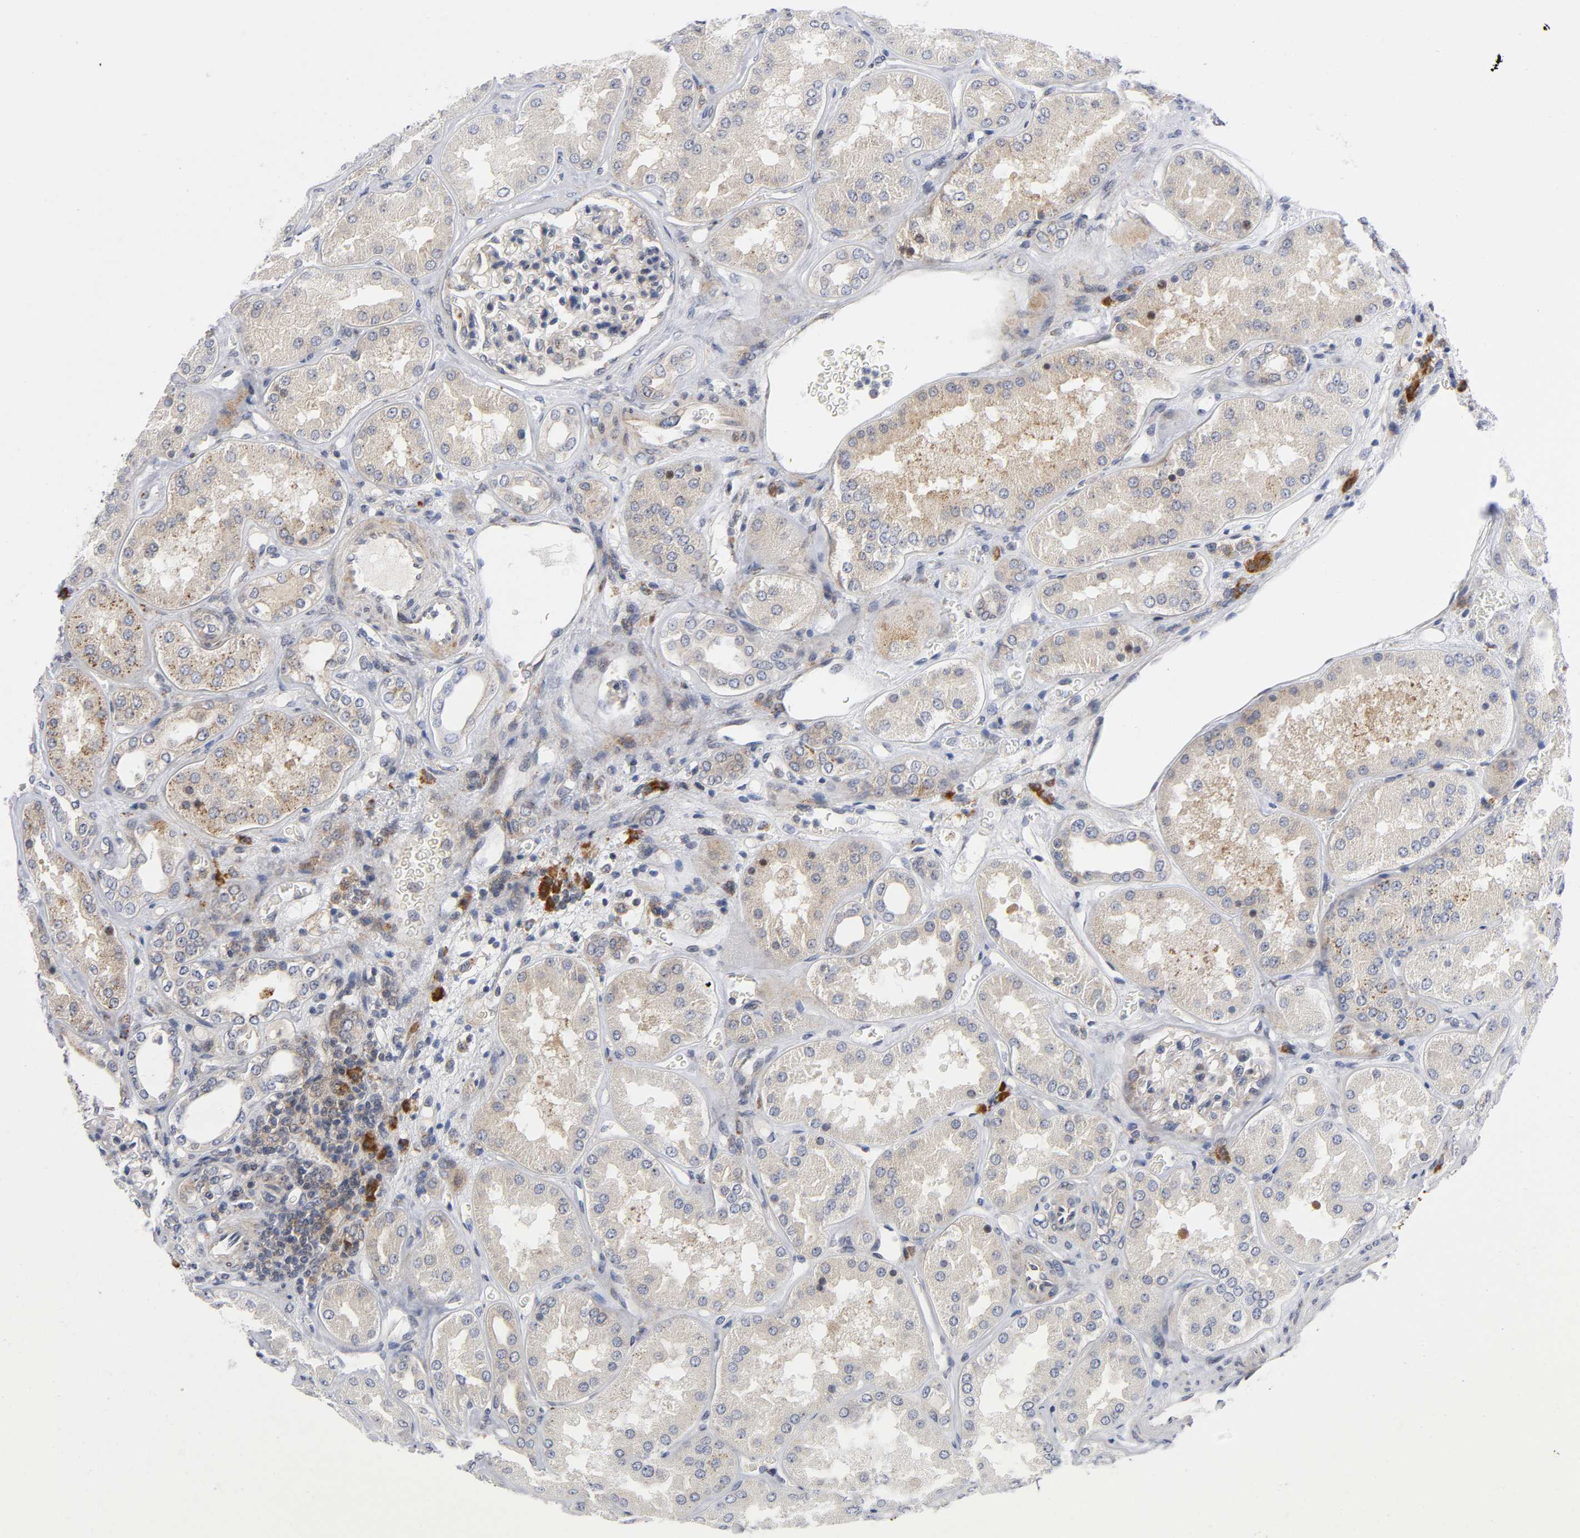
{"staining": {"intensity": "moderate", "quantity": ">75%", "location": "cytoplasmic/membranous"}, "tissue": "kidney", "cell_type": "Cells in glomeruli", "image_type": "normal", "snomed": [{"axis": "morphology", "description": "Normal tissue, NOS"}, {"axis": "topography", "description": "Kidney"}], "caption": "A micrograph of human kidney stained for a protein exhibits moderate cytoplasmic/membranous brown staining in cells in glomeruli. (Brightfield microscopy of DAB IHC at high magnification).", "gene": "EIF5", "patient": {"sex": "female", "age": 56}}